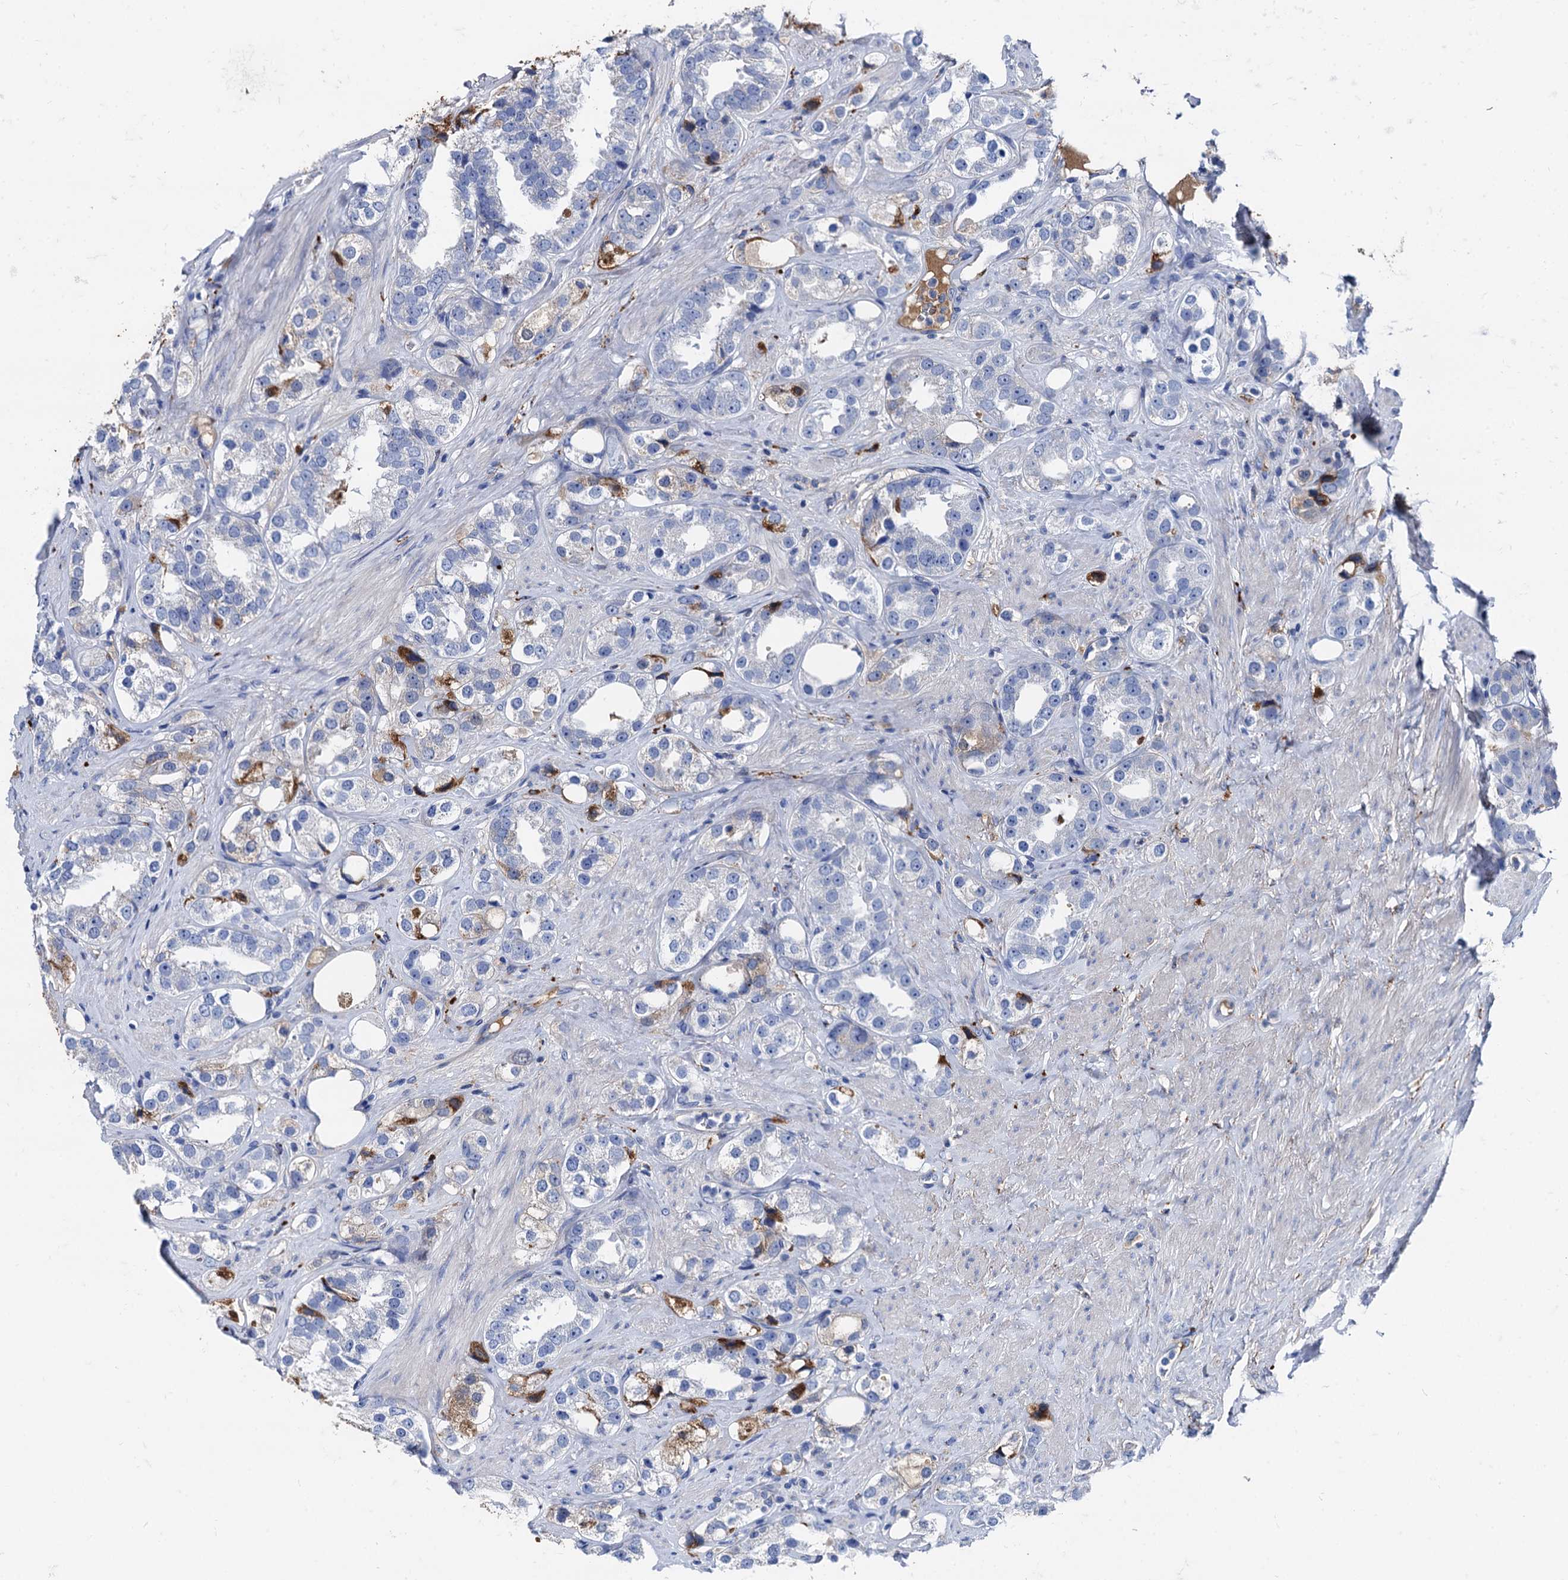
{"staining": {"intensity": "negative", "quantity": "none", "location": "none"}, "tissue": "prostate cancer", "cell_type": "Tumor cells", "image_type": "cancer", "snomed": [{"axis": "morphology", "description": "Adenocarcinoma, High grade"}, {"axis": "topography", "description": "Prostate"}], "caption": "Tumor cells show no significant positivity in high-grade adenocarcinoma (prostate).", "gene": "APOD", "patient": {"sex": "male", "age": 60}}